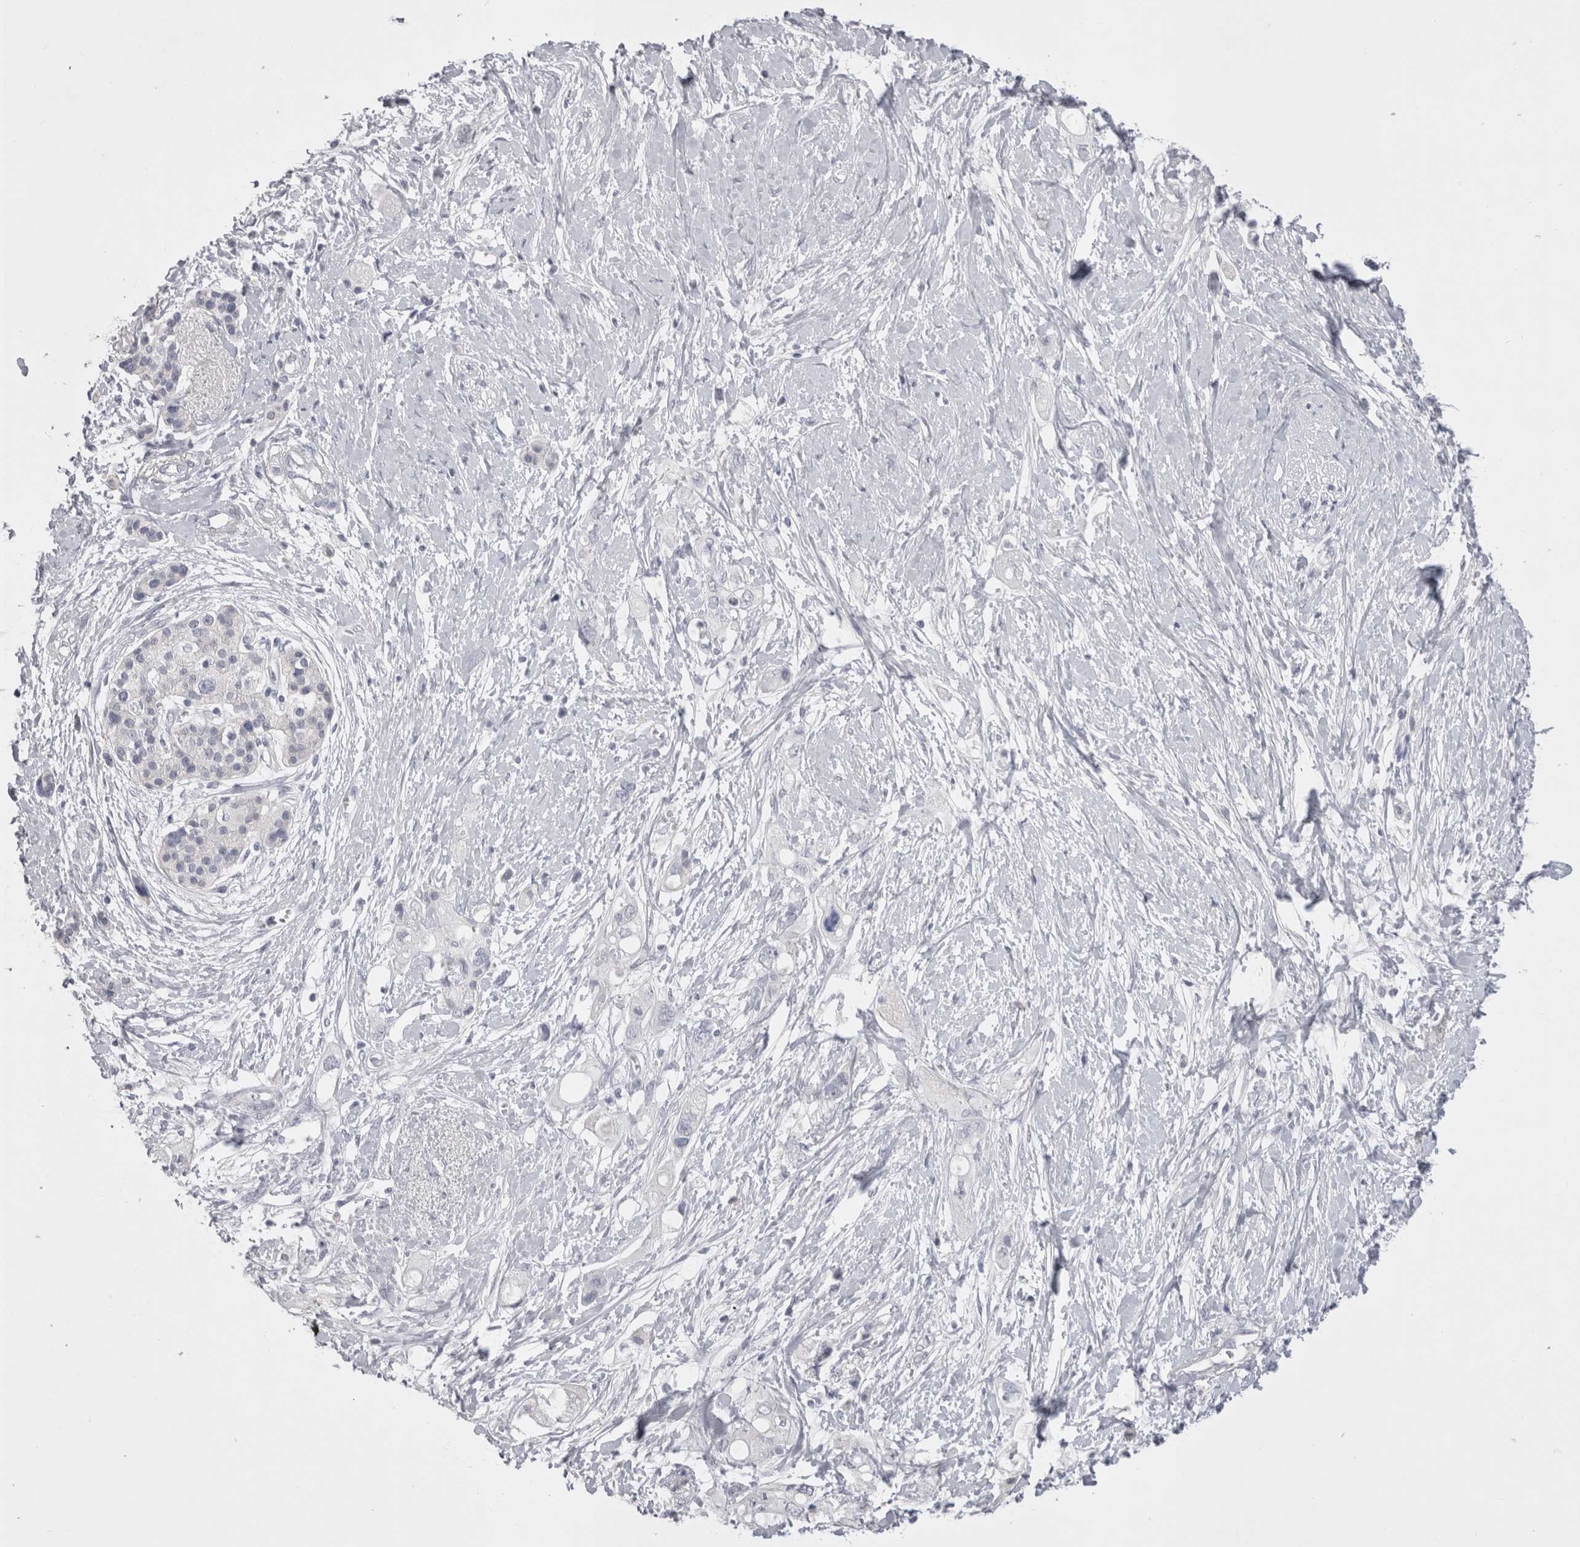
{"staining": {"intensity": "negative", "quantity": "none", "location": "none"}, "tissue": "pancreatic cancer", "cell_type": "Tumor cells", "image_type": "cancer", "snomed": [{"axis": "morphology", "description": "Adenocarcinoma, NOS"}, {"axis": "topography", "description": "Pancreas"}], "caption": "Pancreatic cancer (adenocarcinoma) stained for a protein using immunohistochemistry exhibits no staining tumor cells.", "gene": "ADAM2", "patient": {"sex": "female", "age": 56}}